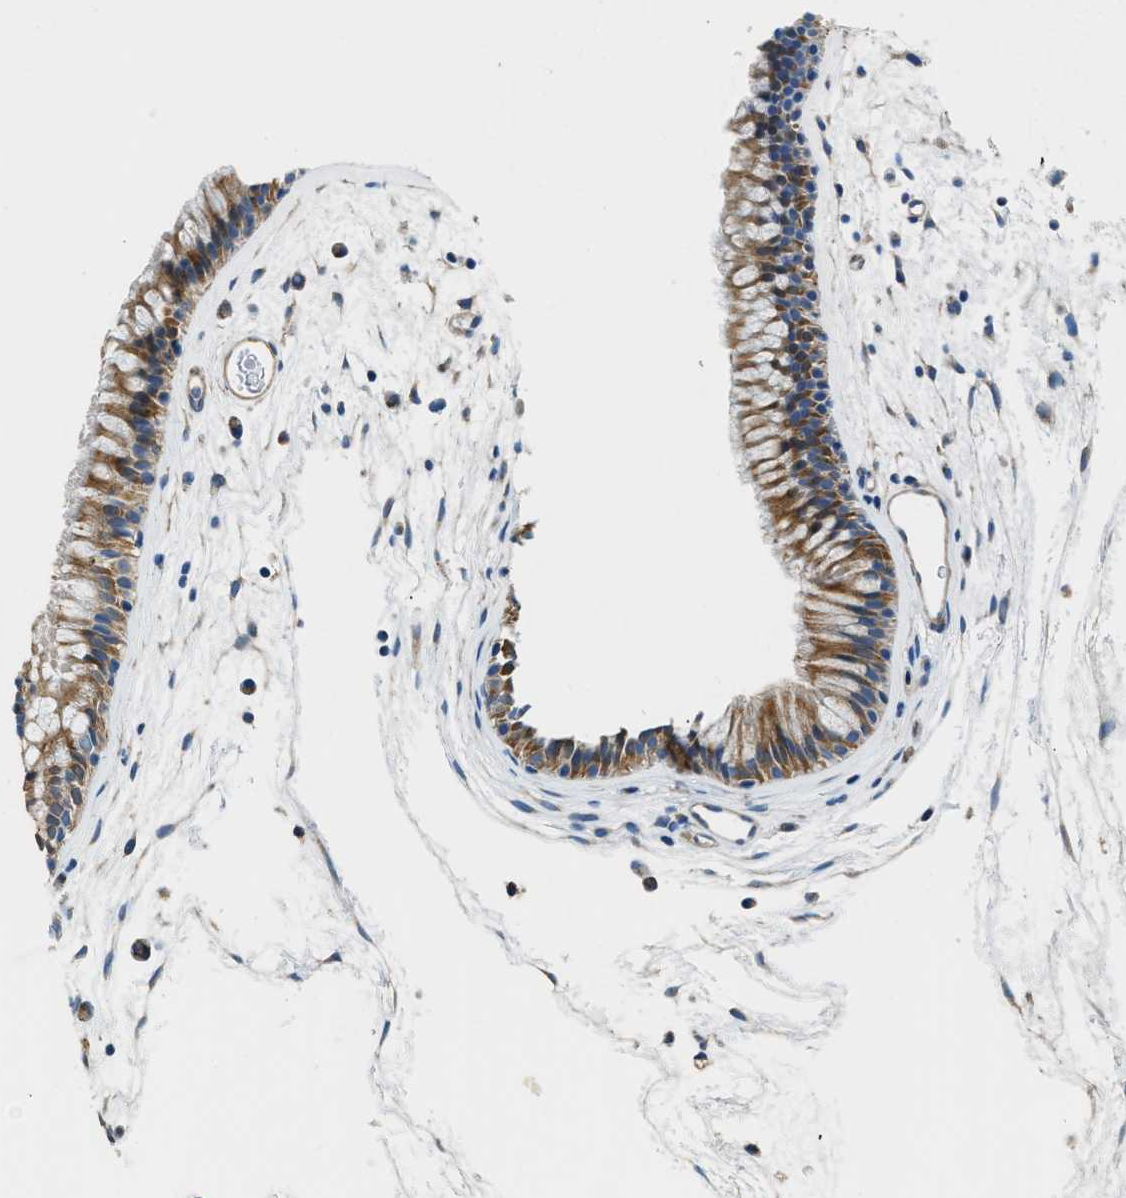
{"staining": {"intensity": "moderate", "quantity": ">75%", "location": "cytoplasmic/membranous"}, "tissue": "nasopharynx", "cell_type": "Respiratory epithelial cells", "image_type": "normal", "snomed": [{"axis": "morphology", "description": "Normal tissue, NOS"}, {"axis": "morphology", "description": "Inflammation, NOS"}, {"axis": "topography", "description": "Nasopharynx"}], "caption": "IHC histopathology image of unremarkable nasopharynx stained for a protein (brown), which reveals medium levels of moderate cytoplasmic/membranous expression in approximately >75% of respiratory epithelial cells.", "gene": "STK33", "patient": {"sex": "male", "age": 48}}